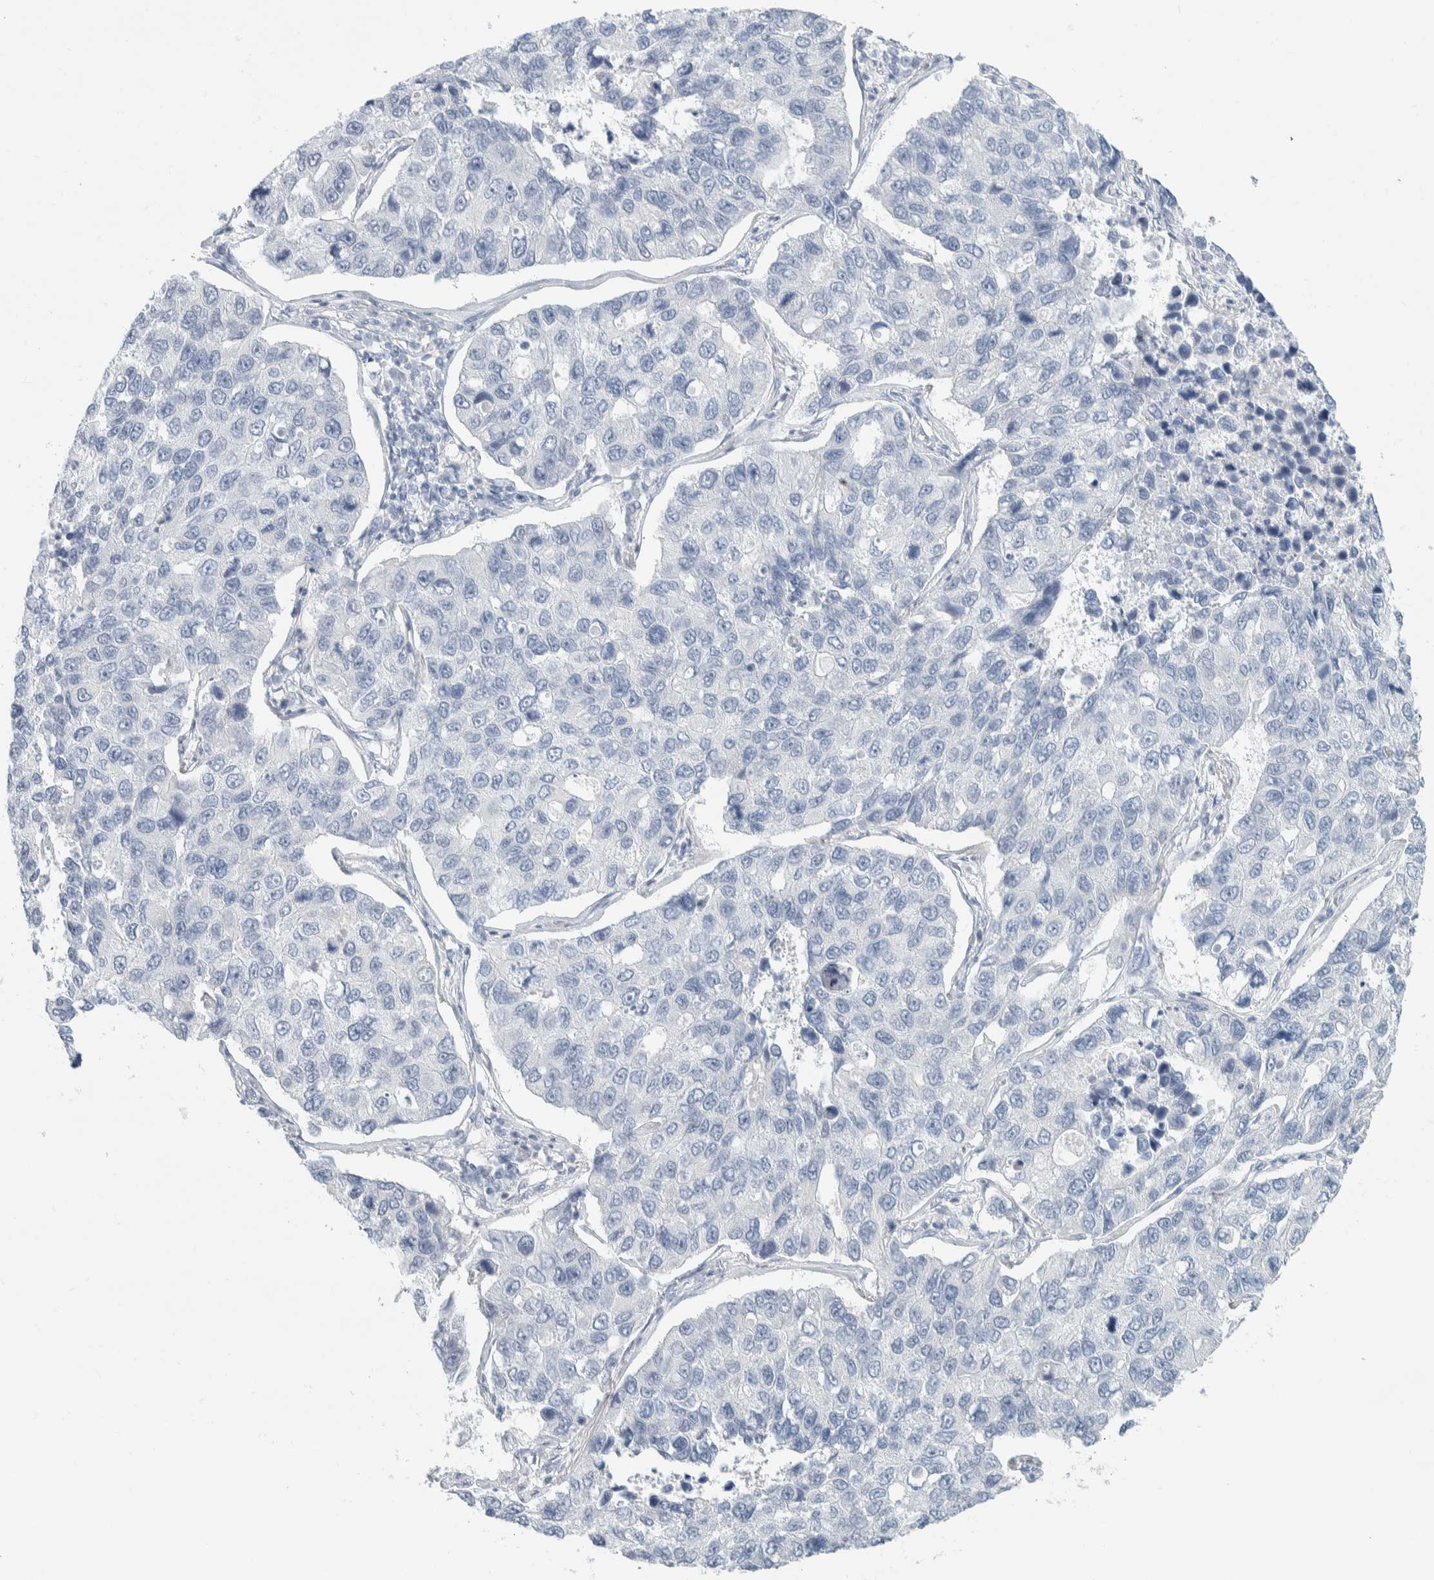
{"staining": {"intensity": "negative", "quantity": "none", "location": "none"}, "tissue": "lung cancer", "cell_type": "Tumor cells", "image_type": "cancer", "snomed": [{"axis": "morphology", "description": "Adenocarcinoma, NOS"}, {"axis": "topography", "description": "Lung"}], "caption": "High magnification brightfield microscopy of lung cancer (adenocarcinoma) stained with DAB (3,3'-diaminobenzidine) (brown) and counterstained with hematoxylin (blue): tumor cells show no significant staining.", "gene": "ALOX12B", "patient": {"sex": "male", "age": 64}}